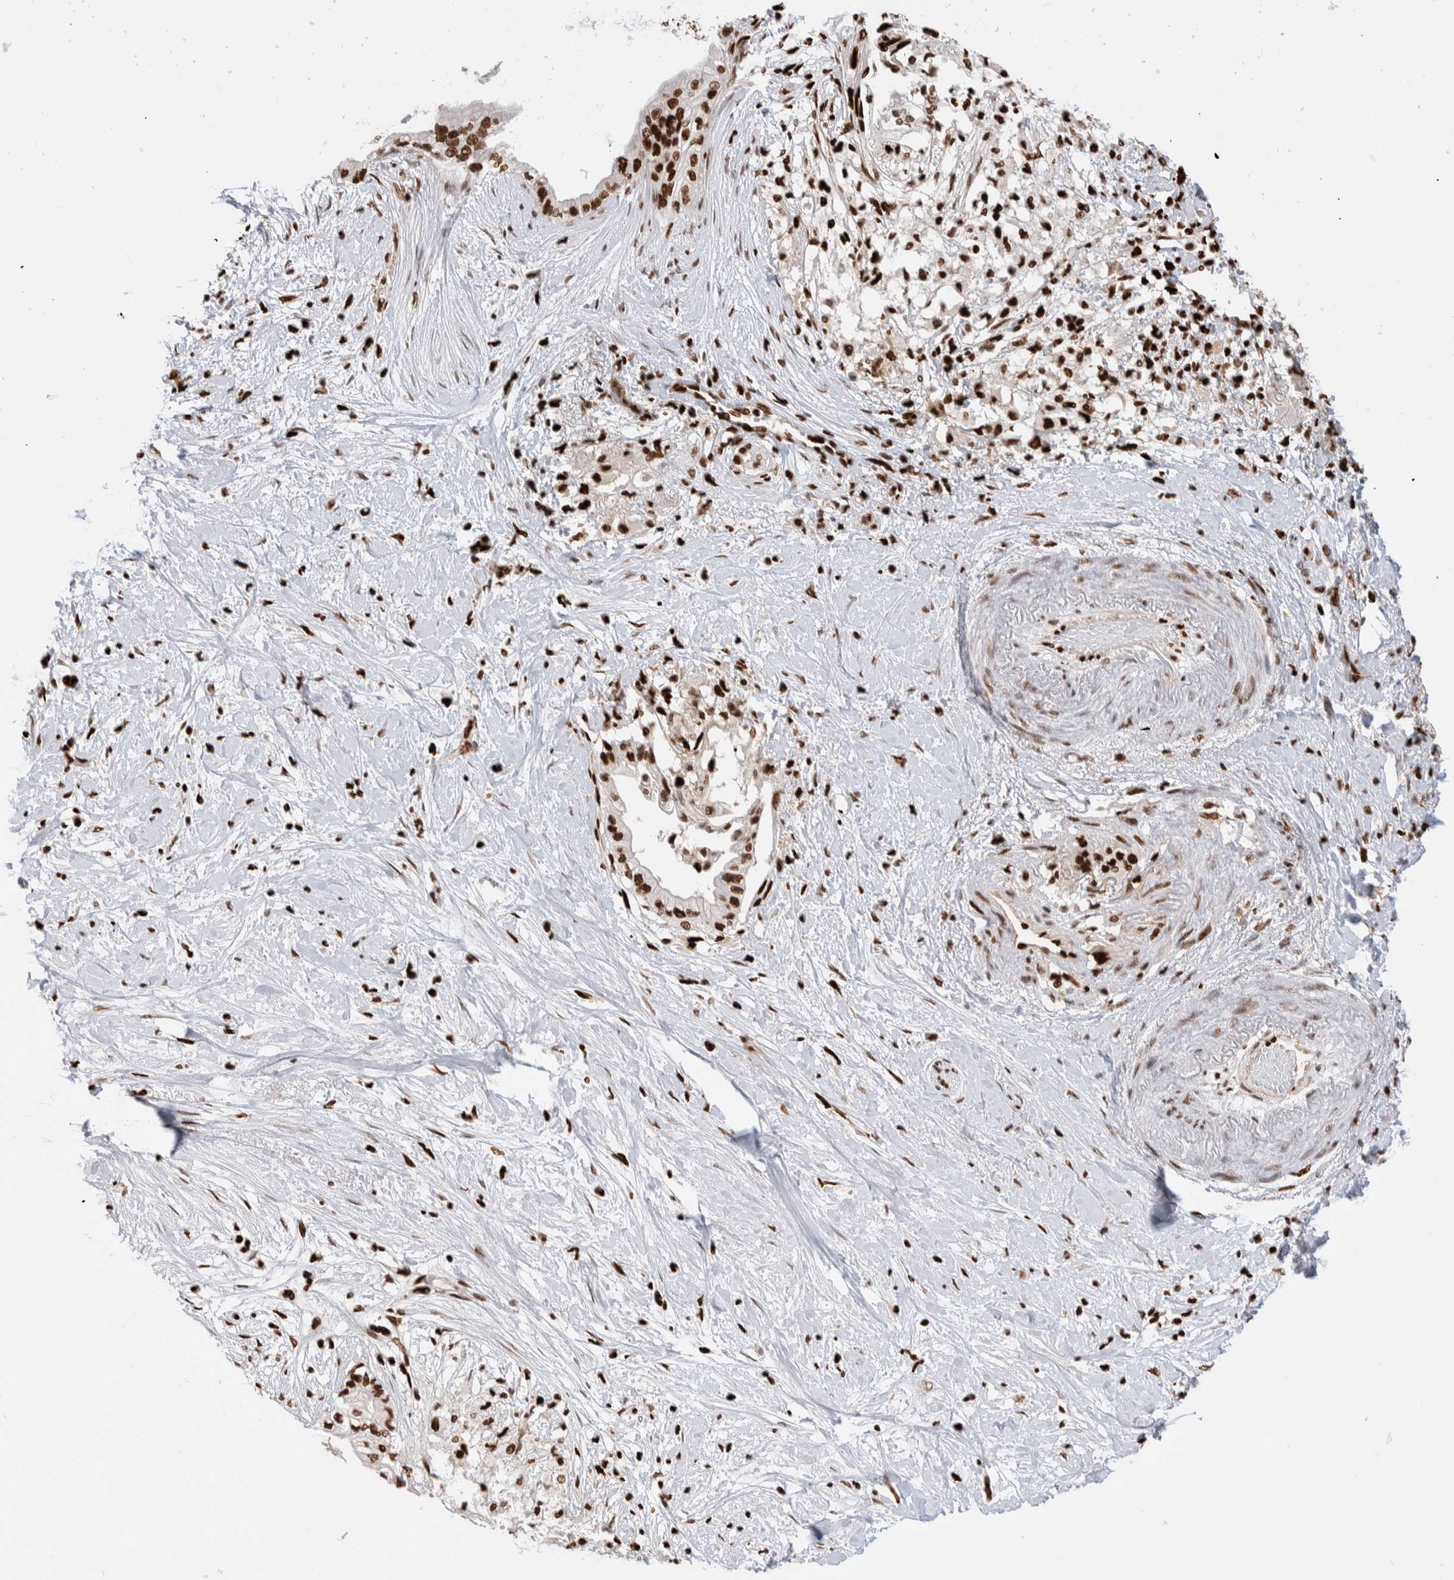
{"staining": {"intensity": "strong", "quantity": ">75%", "location": "nuclear"}, "tissue": "pancreatic cancer", "cell_type": "Tumor cells", "image_type": "cancer", "snomed": [{"axis": "morphology", "description": "Normal tissue, NOS"}, {"axis": "morphology", "description": "Adenocarcinoma, NOS"}, {"axis": "topography", "description": "Pancreas"}, {"axis": "topography", "description": "Duodenum"}], "caption": "A high amount of strong nuclear positivity is present in approximately >75% of tumor cells in pancreatic cancer tissue.", "gene": "RNASEK-C17orf49", "patient": {"sex": "female", "age": 60}}